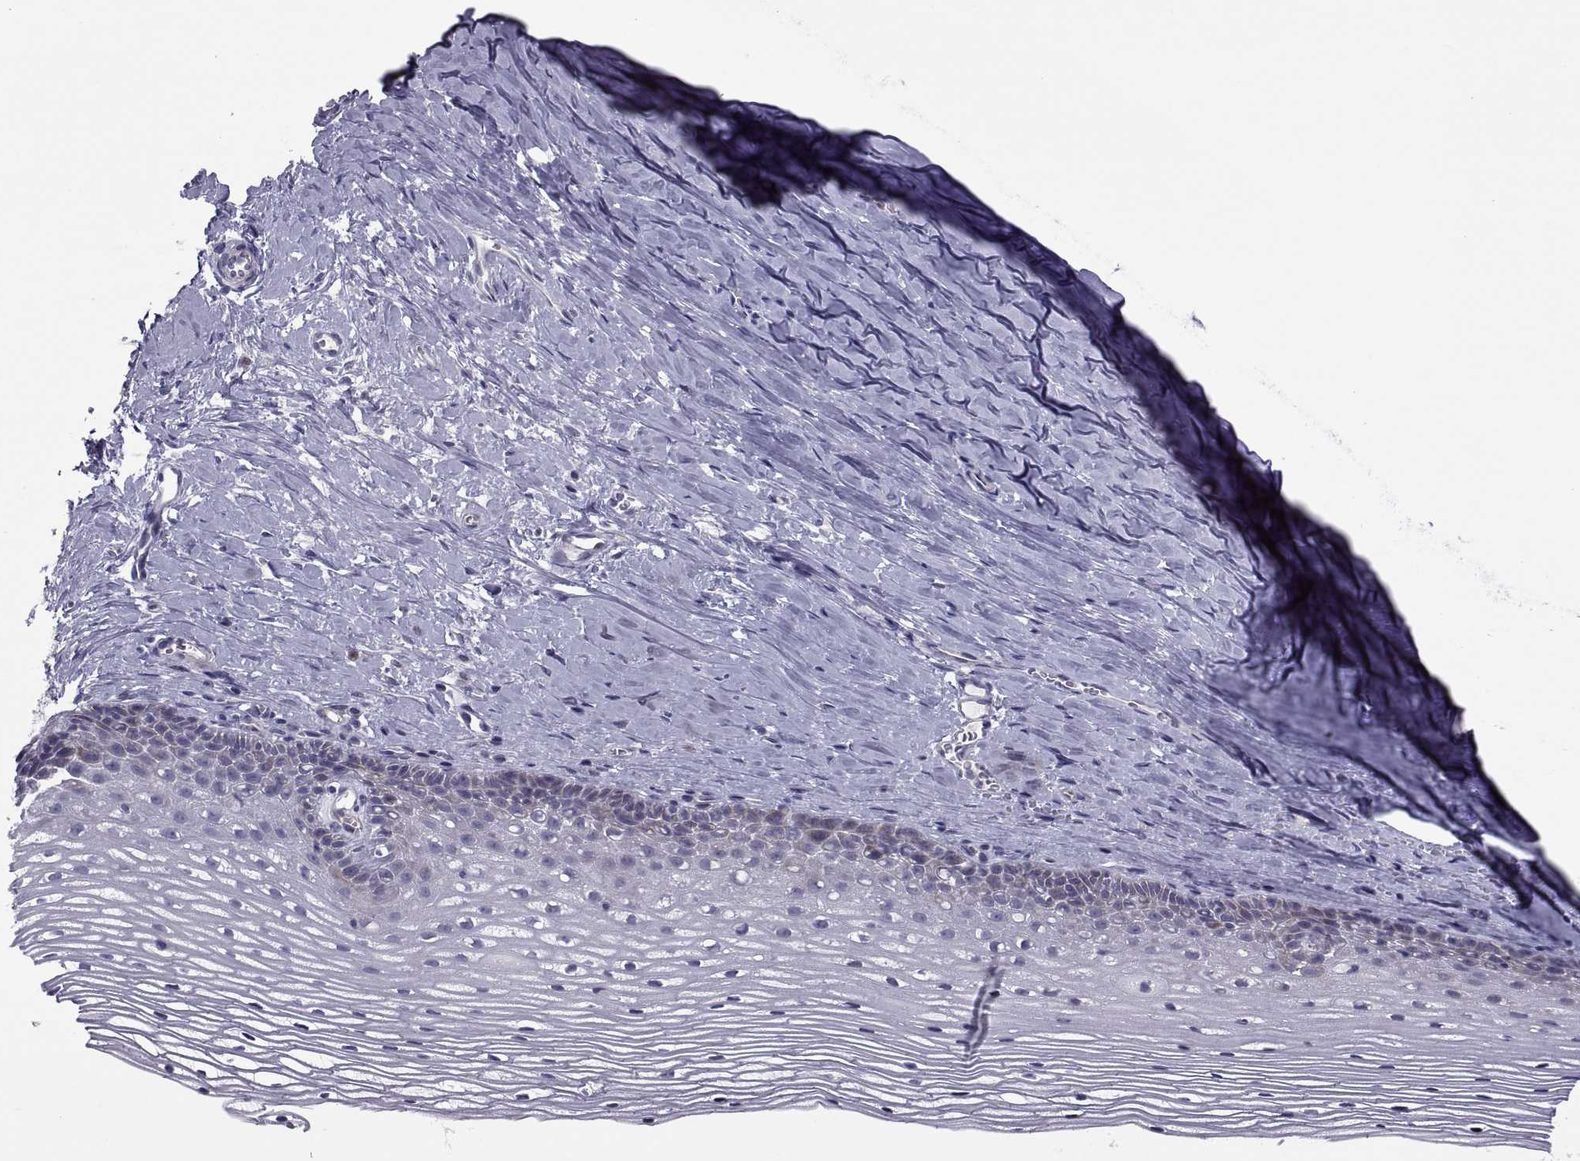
{"staining": {"intensity": "negative", "quantity": "none", "location": "none"}, "tissue": "cervix", "cell_type": "Squamous epithelial cells", "image_type": "normal", "snomed": [{"axis": "morphology", "description": "Normal tissue, NOS"}, {"axis": "topography", "description": "Cervix"}], "caption": "IHC histopathology image of benign cervix: human cervix stained with DAB (3,3'-diaminobenzidine) displays no significant protein staining in squamous epithelial cells.", "gene": "TMEM158", "patient": {"sex": "female", "age": 40}}